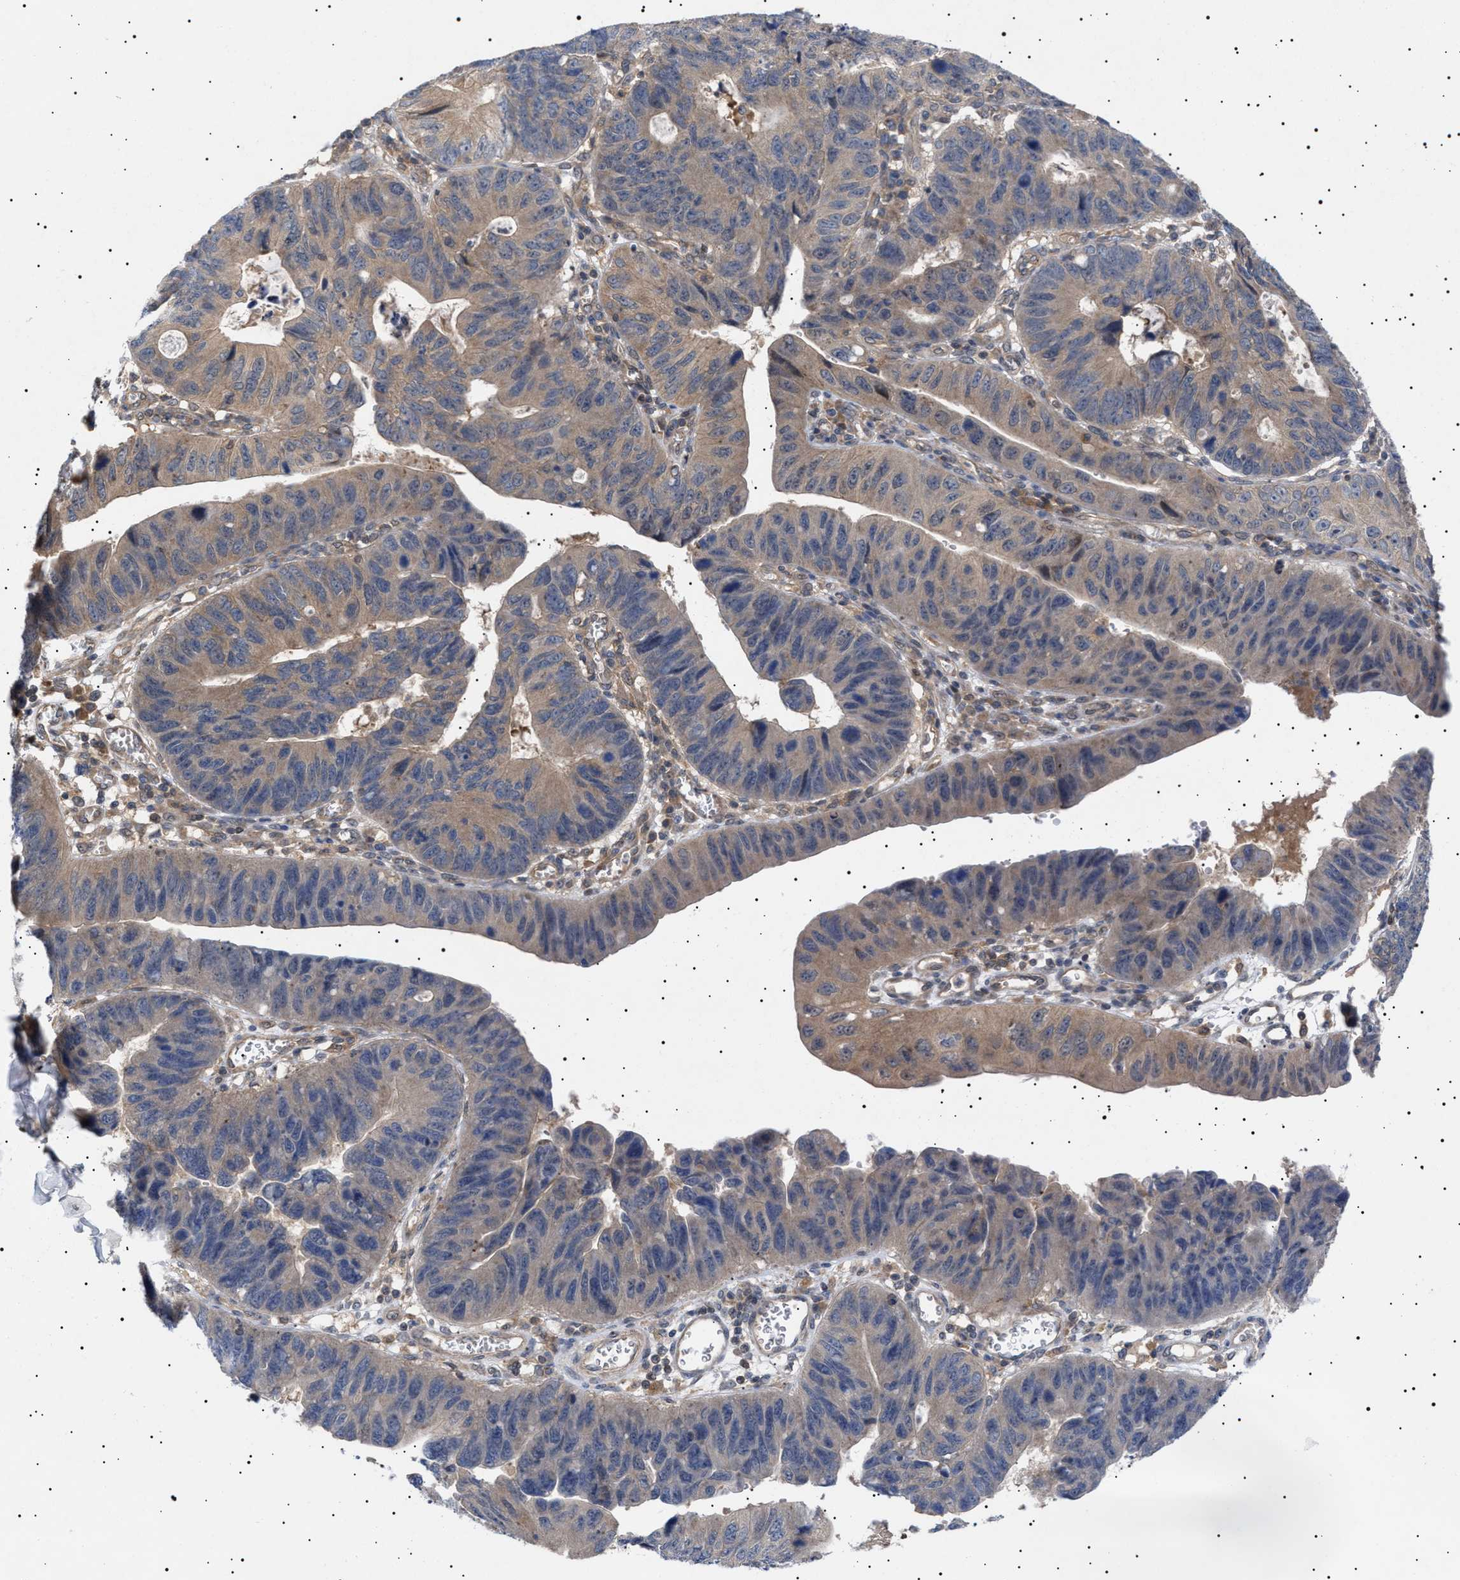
{"staining": {"intensity": "weak", "quantity": ">75%", "location": "cytoplasmic/membranous"}, "tissue": "stomach cancer", "cell_type": "Tumor cells", "image_type": "cancer", "snomed": [{"axis": "morphology", "description": "Adenocarcinoma, NOS"}, {"axis": "topography", "description": "Stomach"}], "caption": "Protein staining of stomach cancer tissue shows weak cytoplasmic/membranous expression in approximately >75% of tumor cells.", "gene": "NPLOC4", "patient": {"sex": "male", "age": 59}}